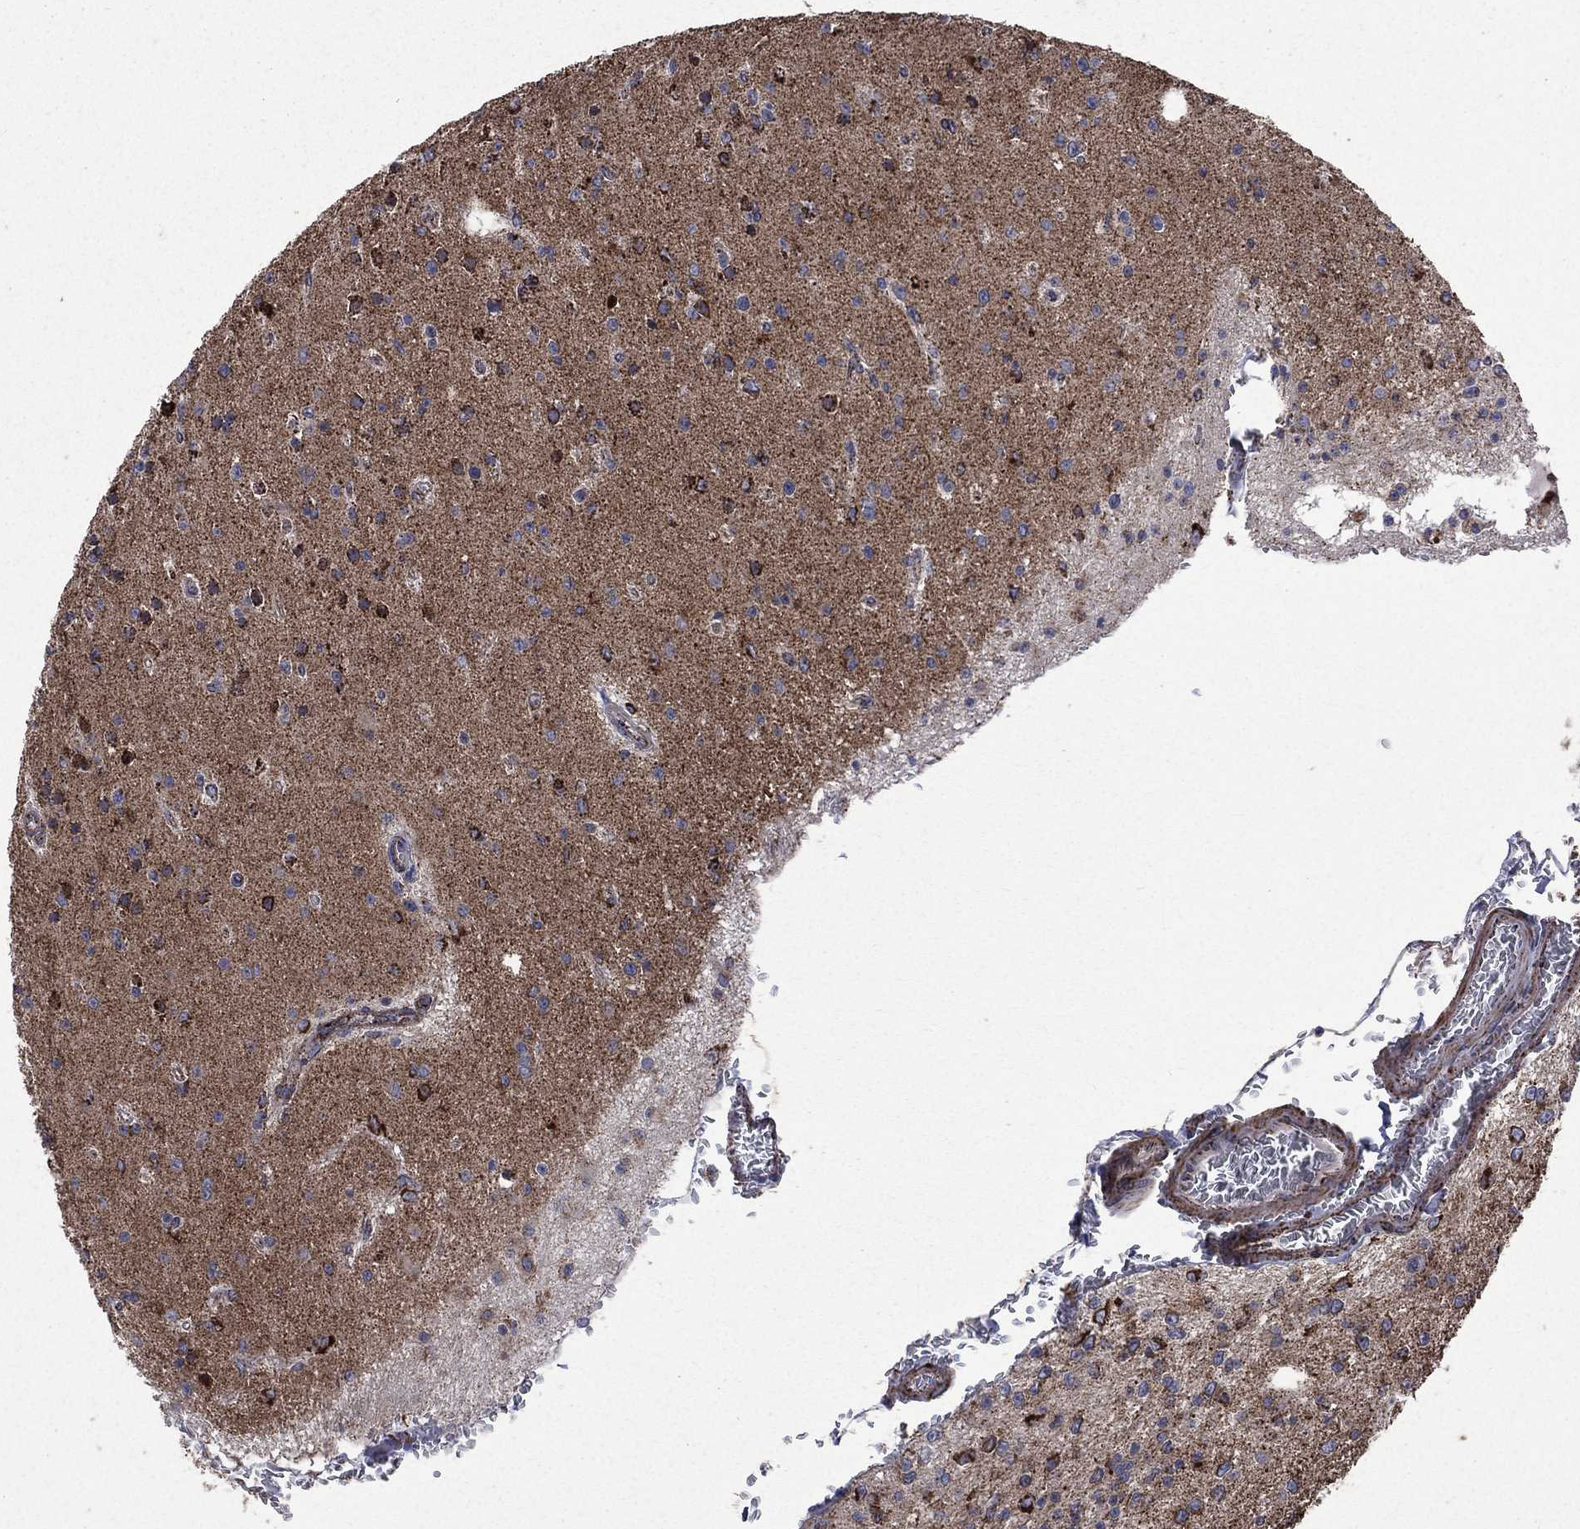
{"staining": {"intensity": "strong", "quantity": "<25%", "location": "cytoplasmic/membranous"}, "tissue": "glioma", "cell_type": "Tumor cells", "image_type": "cancer", "snomed": [{"axis": "morphology", "description": "Glioma, malignant, Low grade"}, {"axis": "topography", "description": "Brain"}], "caption": "This histopathology image shows malignant low-grade glioma stained with immunohistochemistry to label a protein in brown. The cytoplasmic/membranous of tumor cells show strong positivity for the protein. Nuclei are counter-stained blue.", "gene": "GOT2", "patient": {"sex": "female", "age": 45}}